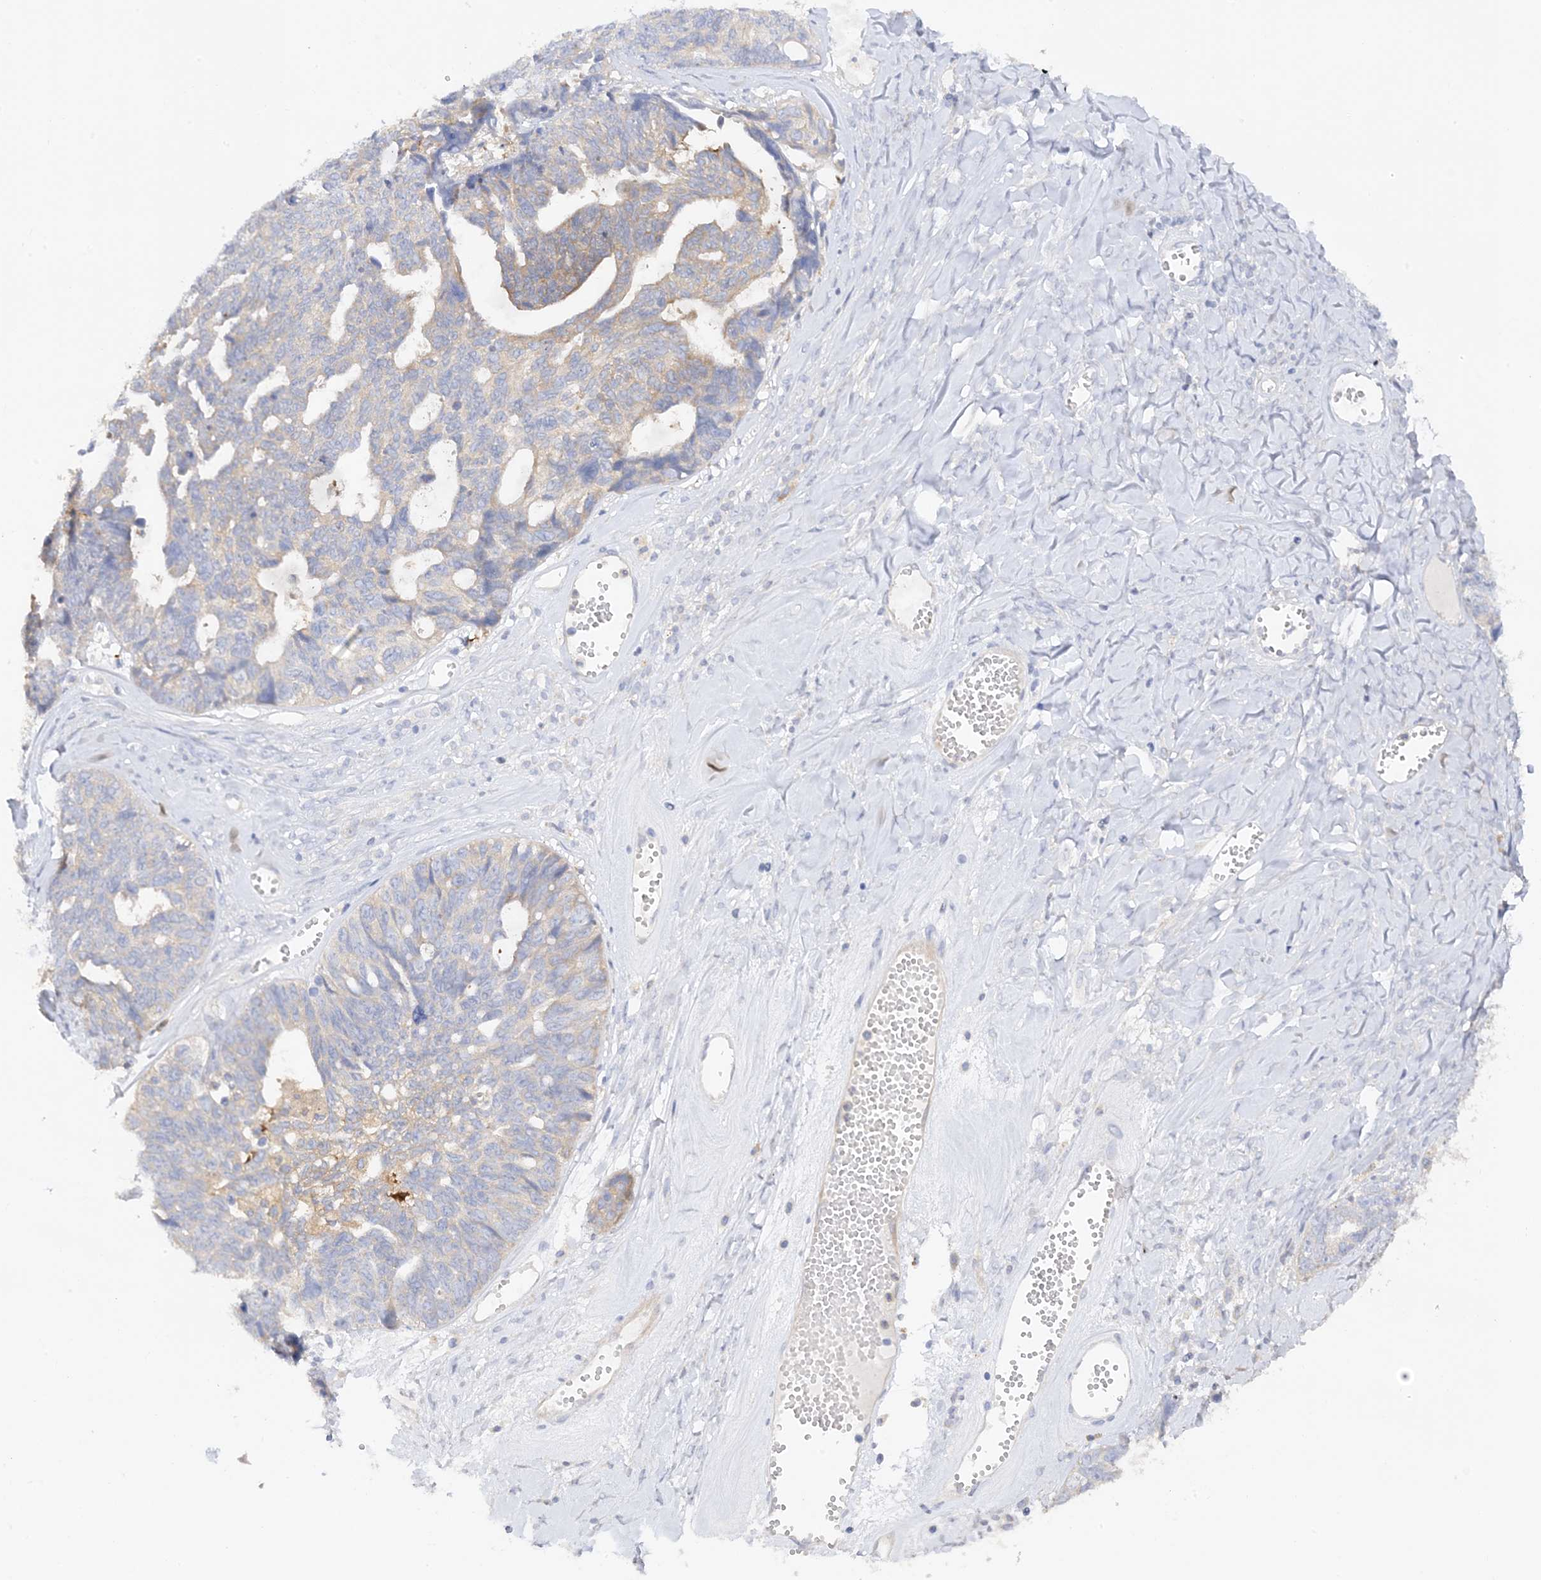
{"staining": {"intensity": "moderate", "quantity": "<25%", "location": "cytoplasmic/membranous"}, "tissue": "ovarian cancer", "cell_type": "Tumor cells", "image_type": "cancer", "snomed": [{"axis": "morphology", "description": "Cystadenocarcinoma, serous, NOS"}, {"axis": "topography", "description": "Ovary"}], "caption": "Immunohistochemical staining of serous cystadenocarcinoma (ovarian) reveals low levels of moderate cytoplasmic/membranous protein staining in approximately <25% of tumor cells.", "gene": "ARV1", "patient": {"sex": "female", "age": 79}}